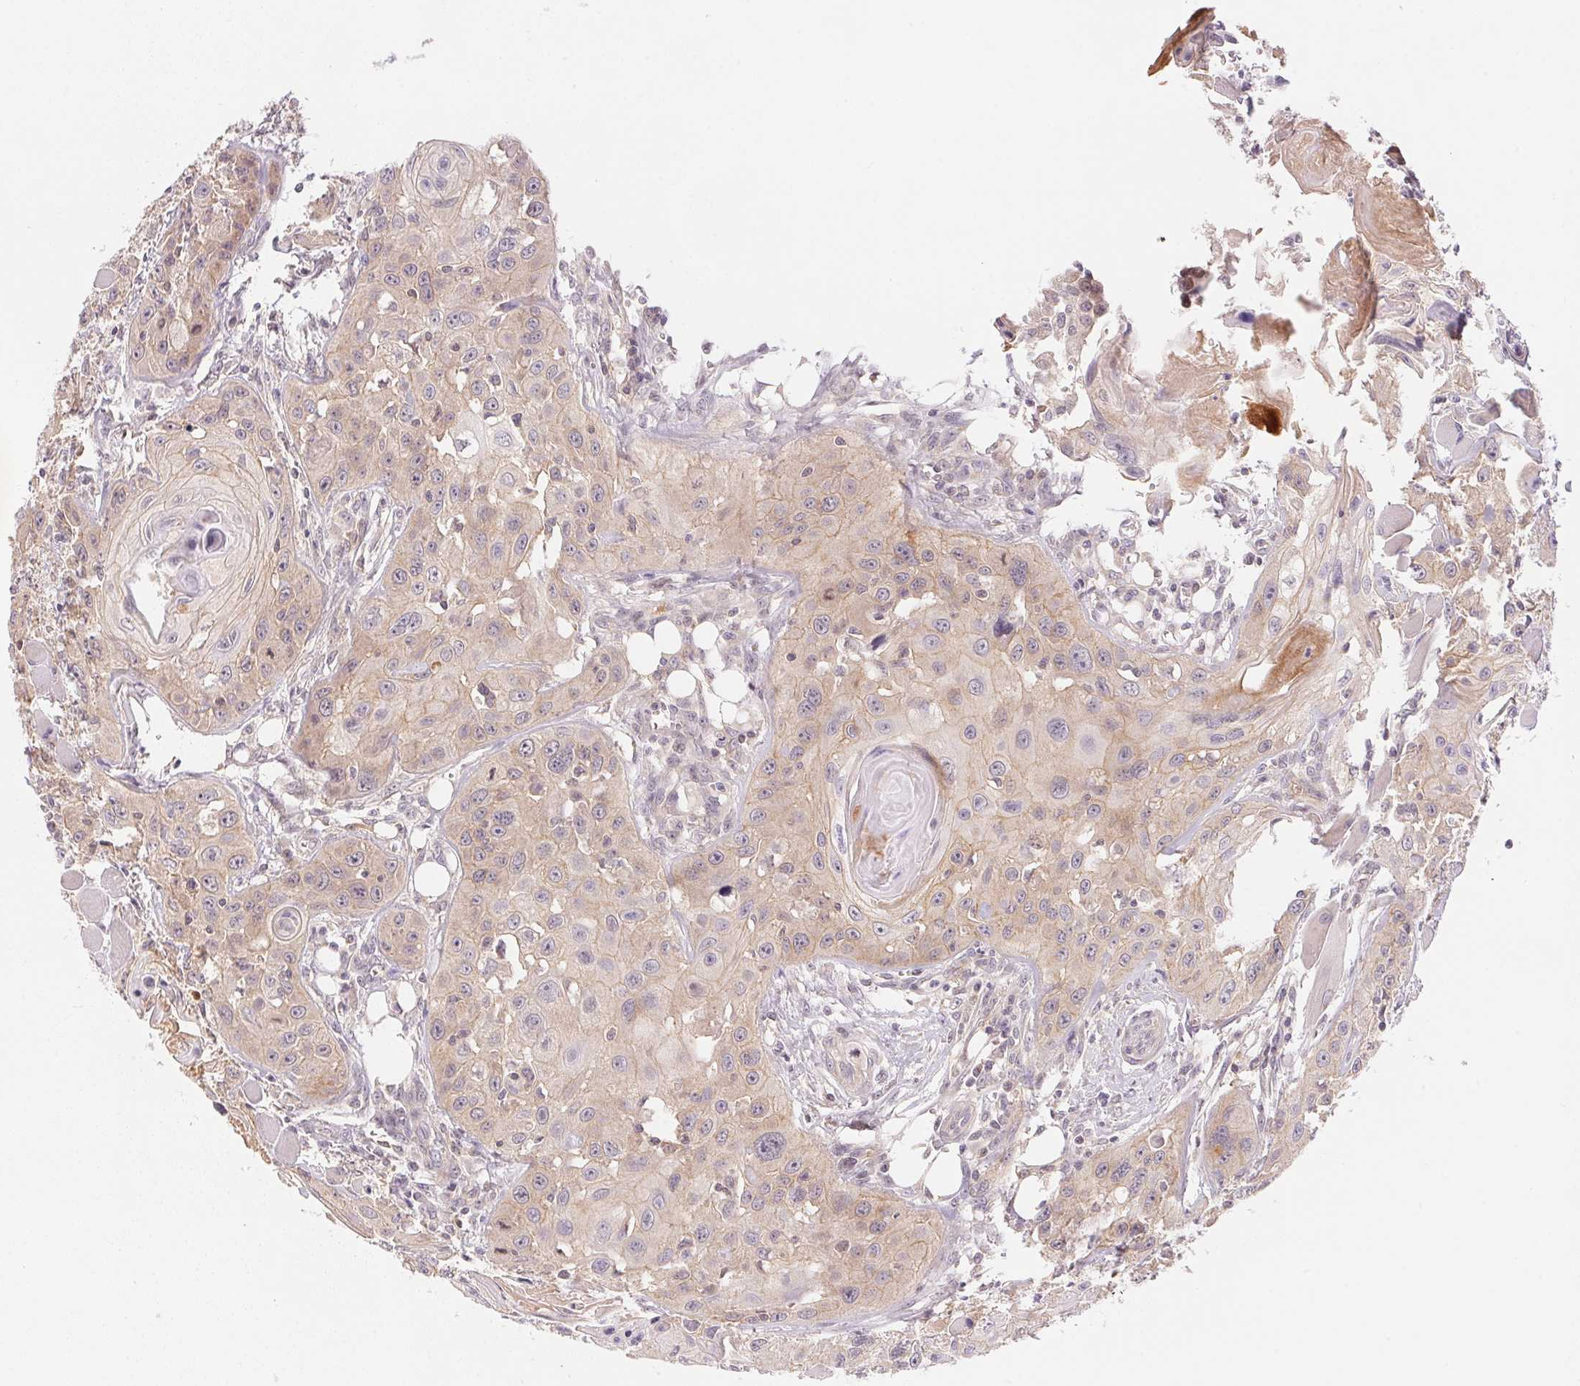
{"staining": {"intensity": "weak", "quantity": "25%-75%", "location": "cytoplasmic/membranous"}, "tissue": "head and neck cancer", "cell_type": "Tumor cells", "image_type": "cancer", "snomed": [{"axis": "morphology", "description": "Squamous cell carcinoma, NOS"}, {"axis": "topography", "description": "Oral tissue"}, {"axis": "topography", "description": "Head-Neck"}], "caption": "Human head and neck squamous cell carcinoma stained for a protein (brown) displays weak cytoplasmic/membranous positive positivity in approximately 25%-75% of tumor cells.", "gene": "BNIP5", "patient": {"sex": "male", "age": 58}}